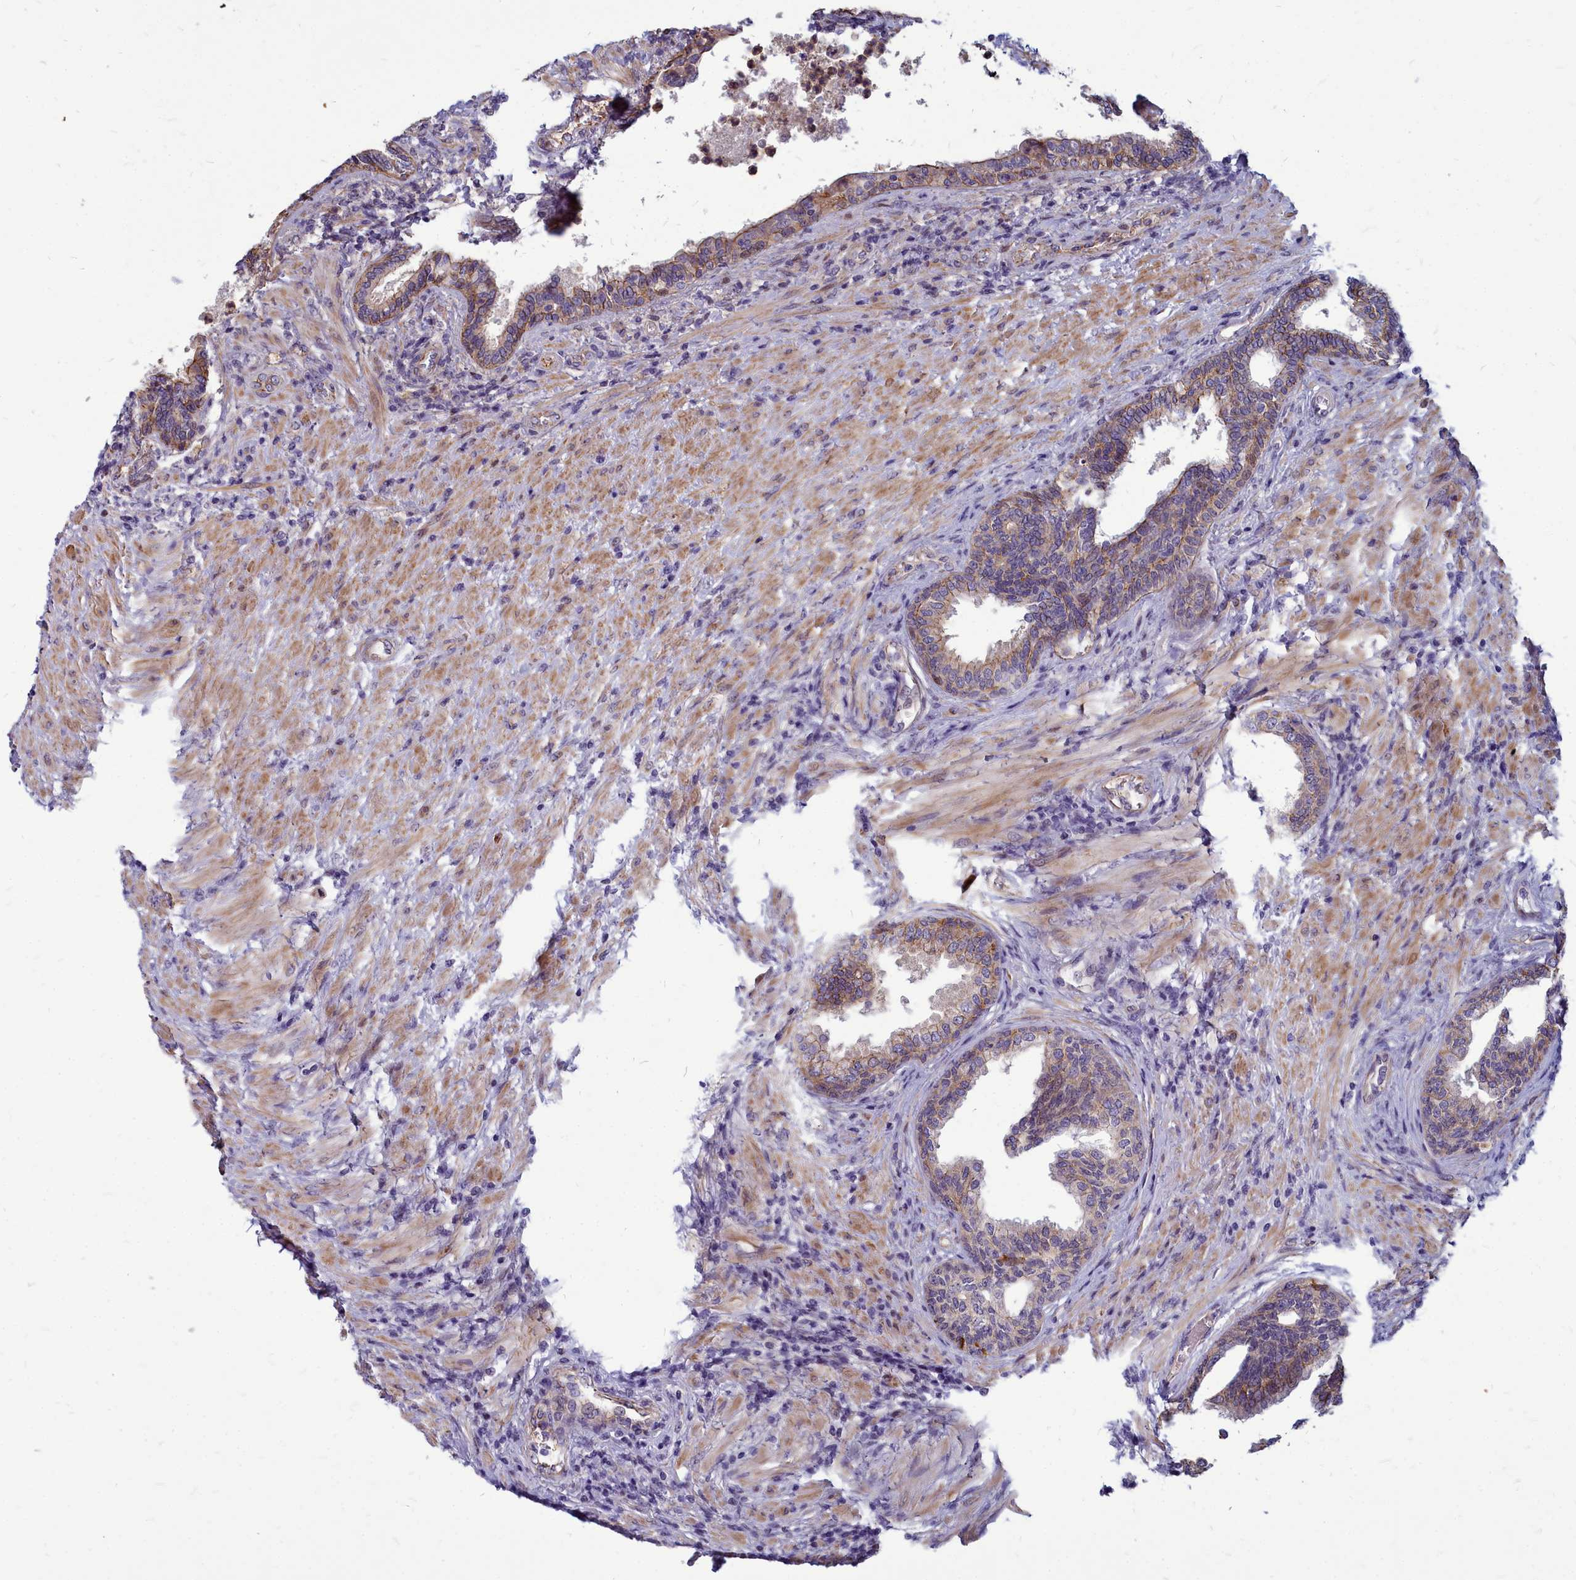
{"staining": {"intensity": "moderate", "quantity": "25%-75%", "location": "cytoplasmic/membranous"}, "tissue": "prostate", "cell_type": "Glandular cells", "image_type": "normal", "snomed": [{"axis": "morphology", "description": "Normal tissue, NOS"}, {"axis": "topography", "description": "Prostate"}], "caption": "Immunohistochemistry micrograph of unremarkable human prostate stained for a protein (brown), which exhibits medium levels of moderate cytoplasmic/membranous positivity in approximately 25%-75% of glandular cells.", "gene": "TTC5", "patient": {"sex": "male", "age": 76}}